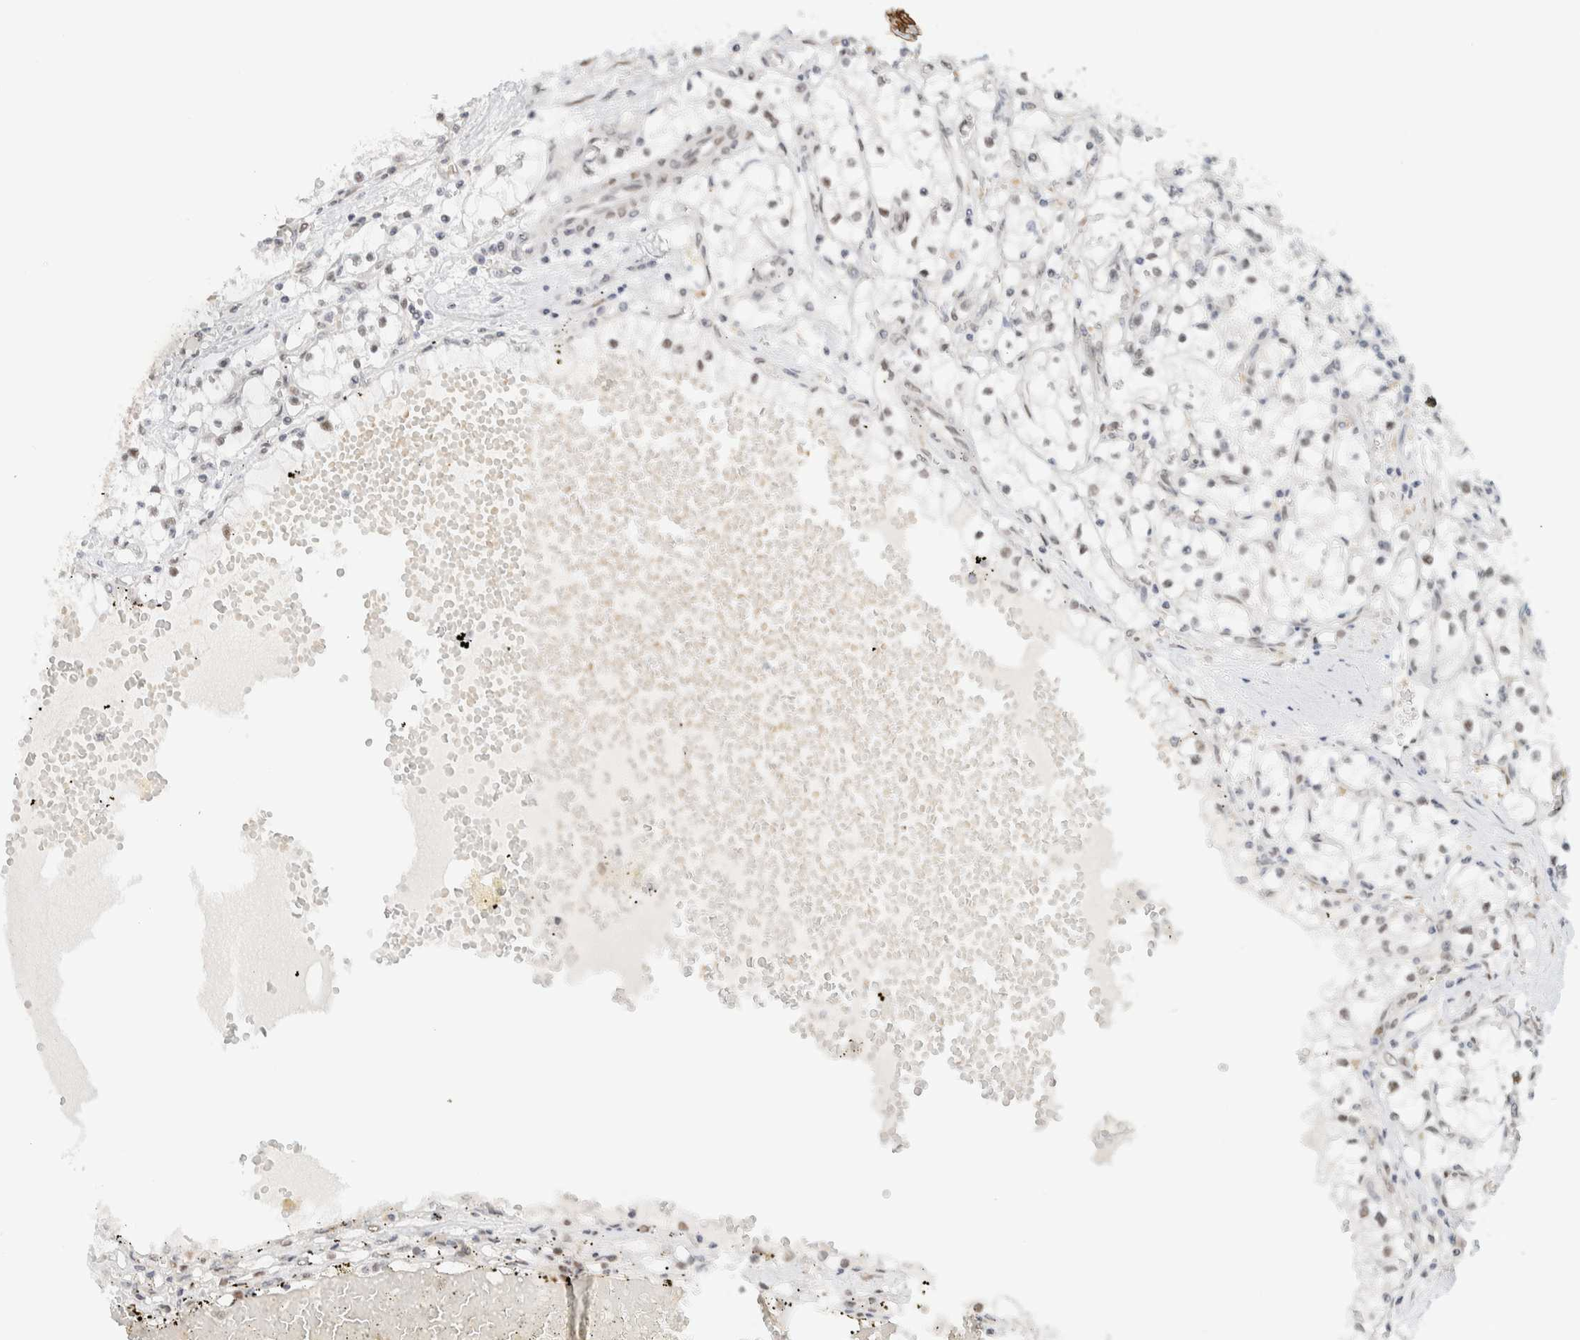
{"staining": {"intensity": "negative", "quantity": "none", "location": "none"}, "tissue": "renal cancer", "cell_type": "Tumor cells", "image_type": "cancer", "snomed": [{"axis": "morphology", "description": "Adenocarcinoma, NOS"}, {"axis": "topography", "description": "Kidney"}], "caption": "This is a micrograph of IHC staining of renal cancer (adenocarcinoma), which shows no expression in tumor cells.", "gene": "ZNF683", "patient": {"sex": "male", "age": 56}}